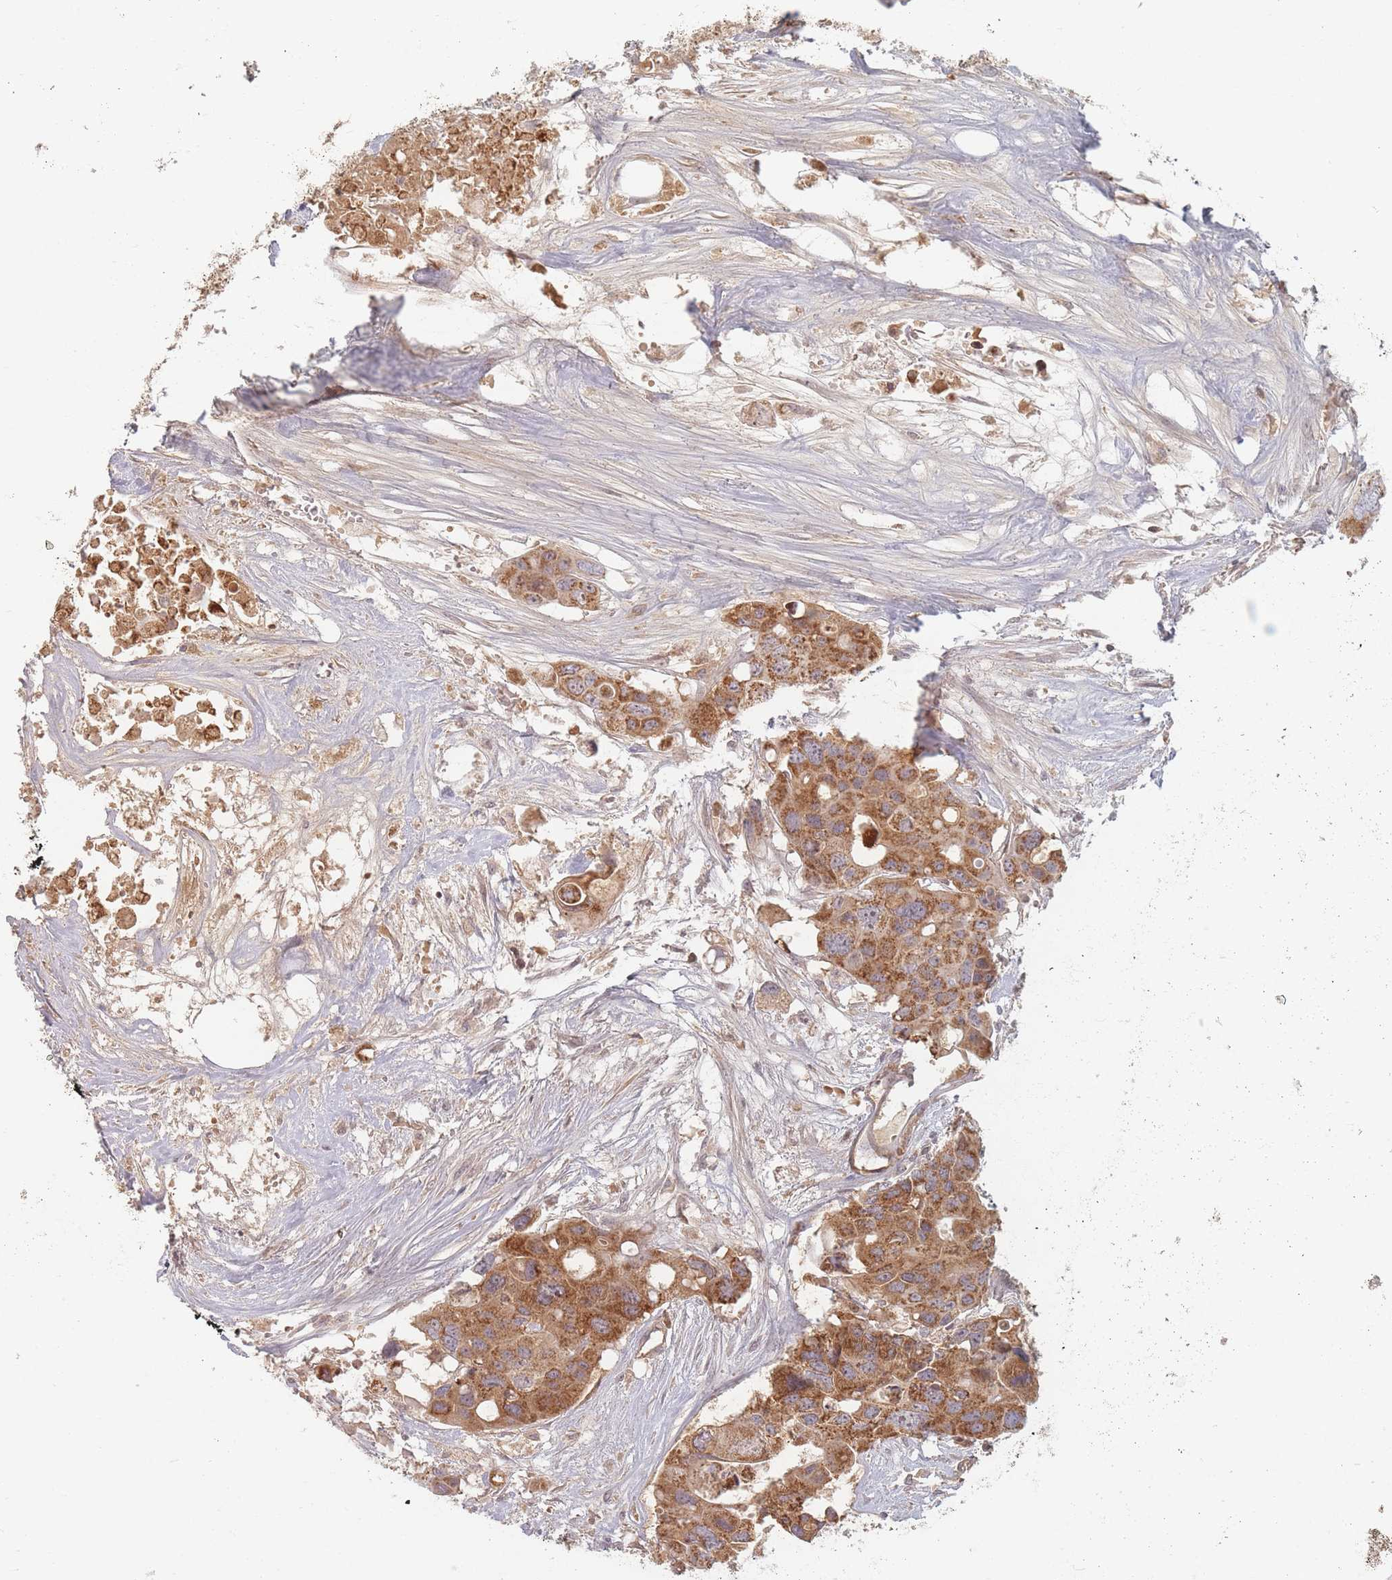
{"staining": {"intensity": "moderate", "quantity": ">75%", "location": "cytoplasmic/membranous"}, "tissue": "colorectal cancer", "cell_type": "Tumor cells", "image_type": "cancer", "snomed": [{"axis": "morphology", "description": "Adenocarcinoma, NOS"}, {"axis": "topography", "description": "Colon"}], "caption": "The image displays a brown stain indicating the presence of a protein in the cytoplasmic/membranous of tumor cells in colorectal cancer. (DAB = brown stain, brightfield microscopy at high magnification).", "gene": "OR2M4", "patient": {"sex": "male", "age": 77}}